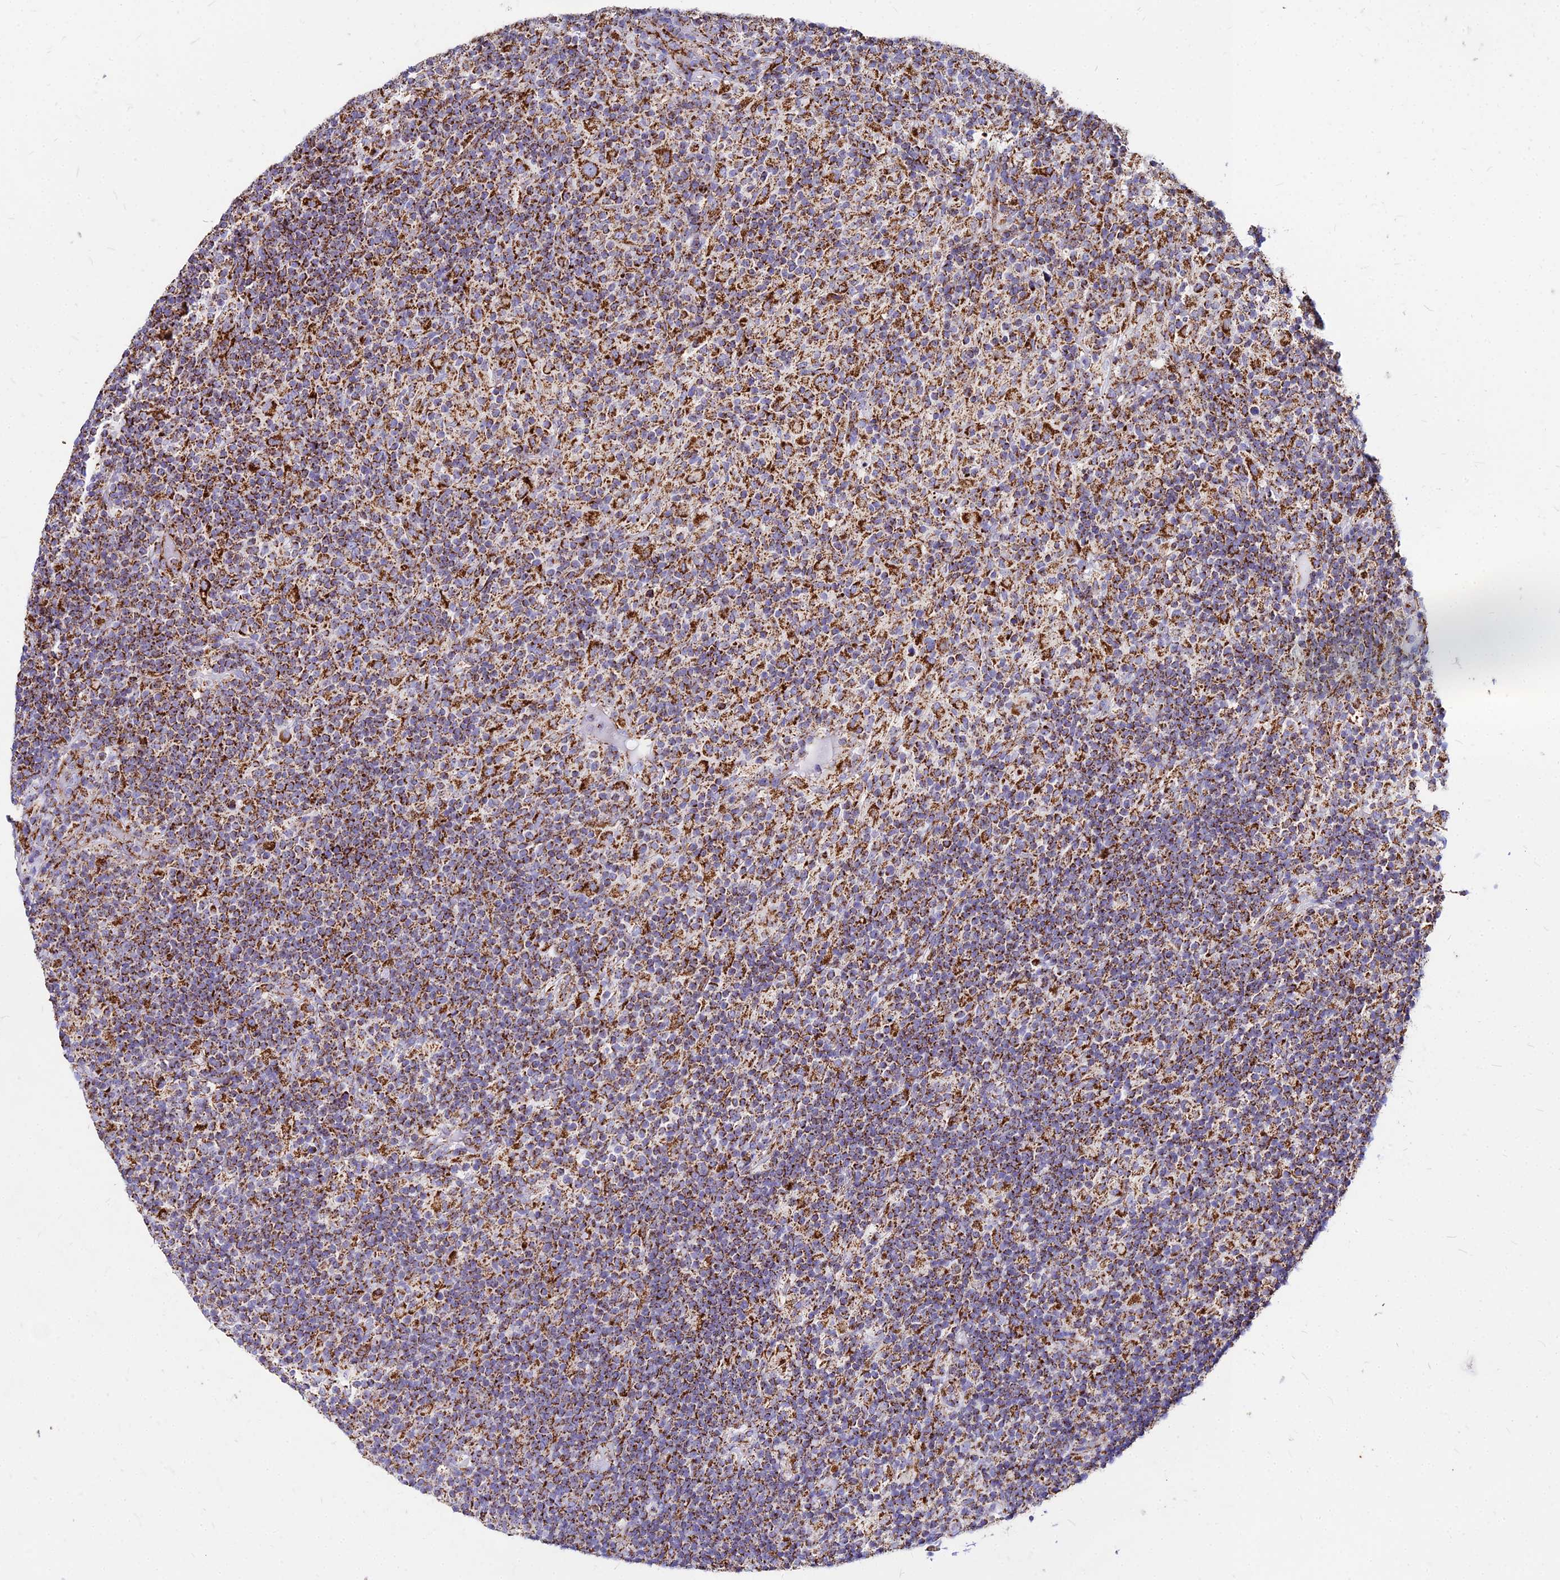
{"staining": {"intensity": "moderate", "quantity": ">75%", "location": "cytoplasmic/membranous"}, "tissue": "lymphoma", "cell_type": "Tumor cells", "image_type": "cancer", "snomed": [{"axis": "morphology", "description": "Hodgkin's disease, NOS"}, {"axis": "topography", "description": "Lymph node"}], "caption": "IHC (DAB) staining of Hodgkin's disease displays moderate cytoplasmic/membranous protein staining in about >75% of tumor cells.", "gene": "DLD", "patient": {"sex": "male", "age": 70}}